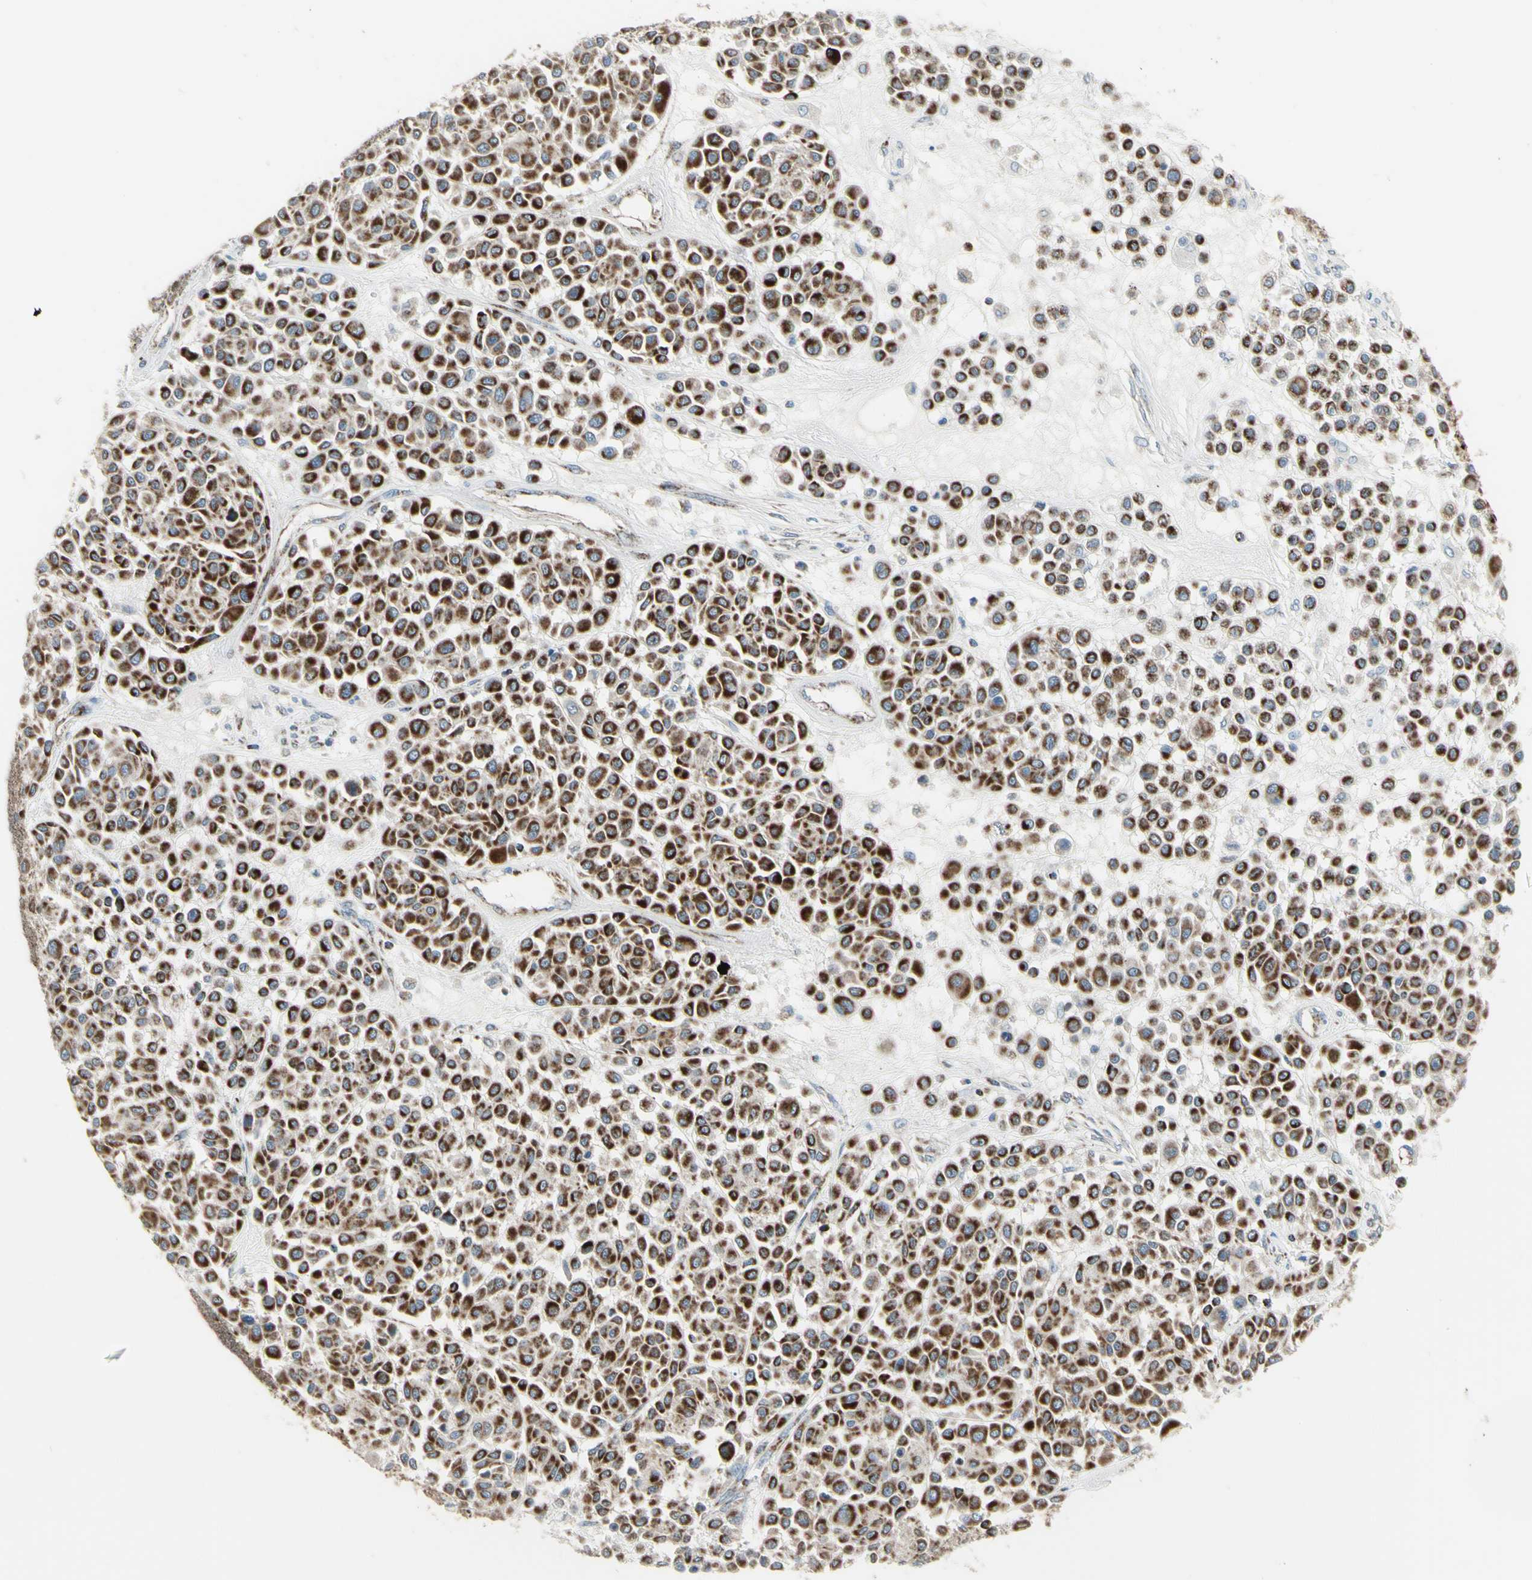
{"staining": {"intensity": "moderate", "quantity": ">75%", "location": "cytoplasmic/membranous"}, "tissue": "melanoma", "cell_type": "Tumor cells", "image_type": "cancer", "snomed": [{"axis": "morphology", "description": "Malignant melanoma, Metastatic site"}, {"axis": "topography", "description": "Soft tissue"}], "caption": "Melanoma stained with a brown dye shows moderate cytoplasmic/membranous positive expression in approximately >75% of tumor cells.", "gene": "FAM171B", "patient": {"sex": "male", "age": 41}}